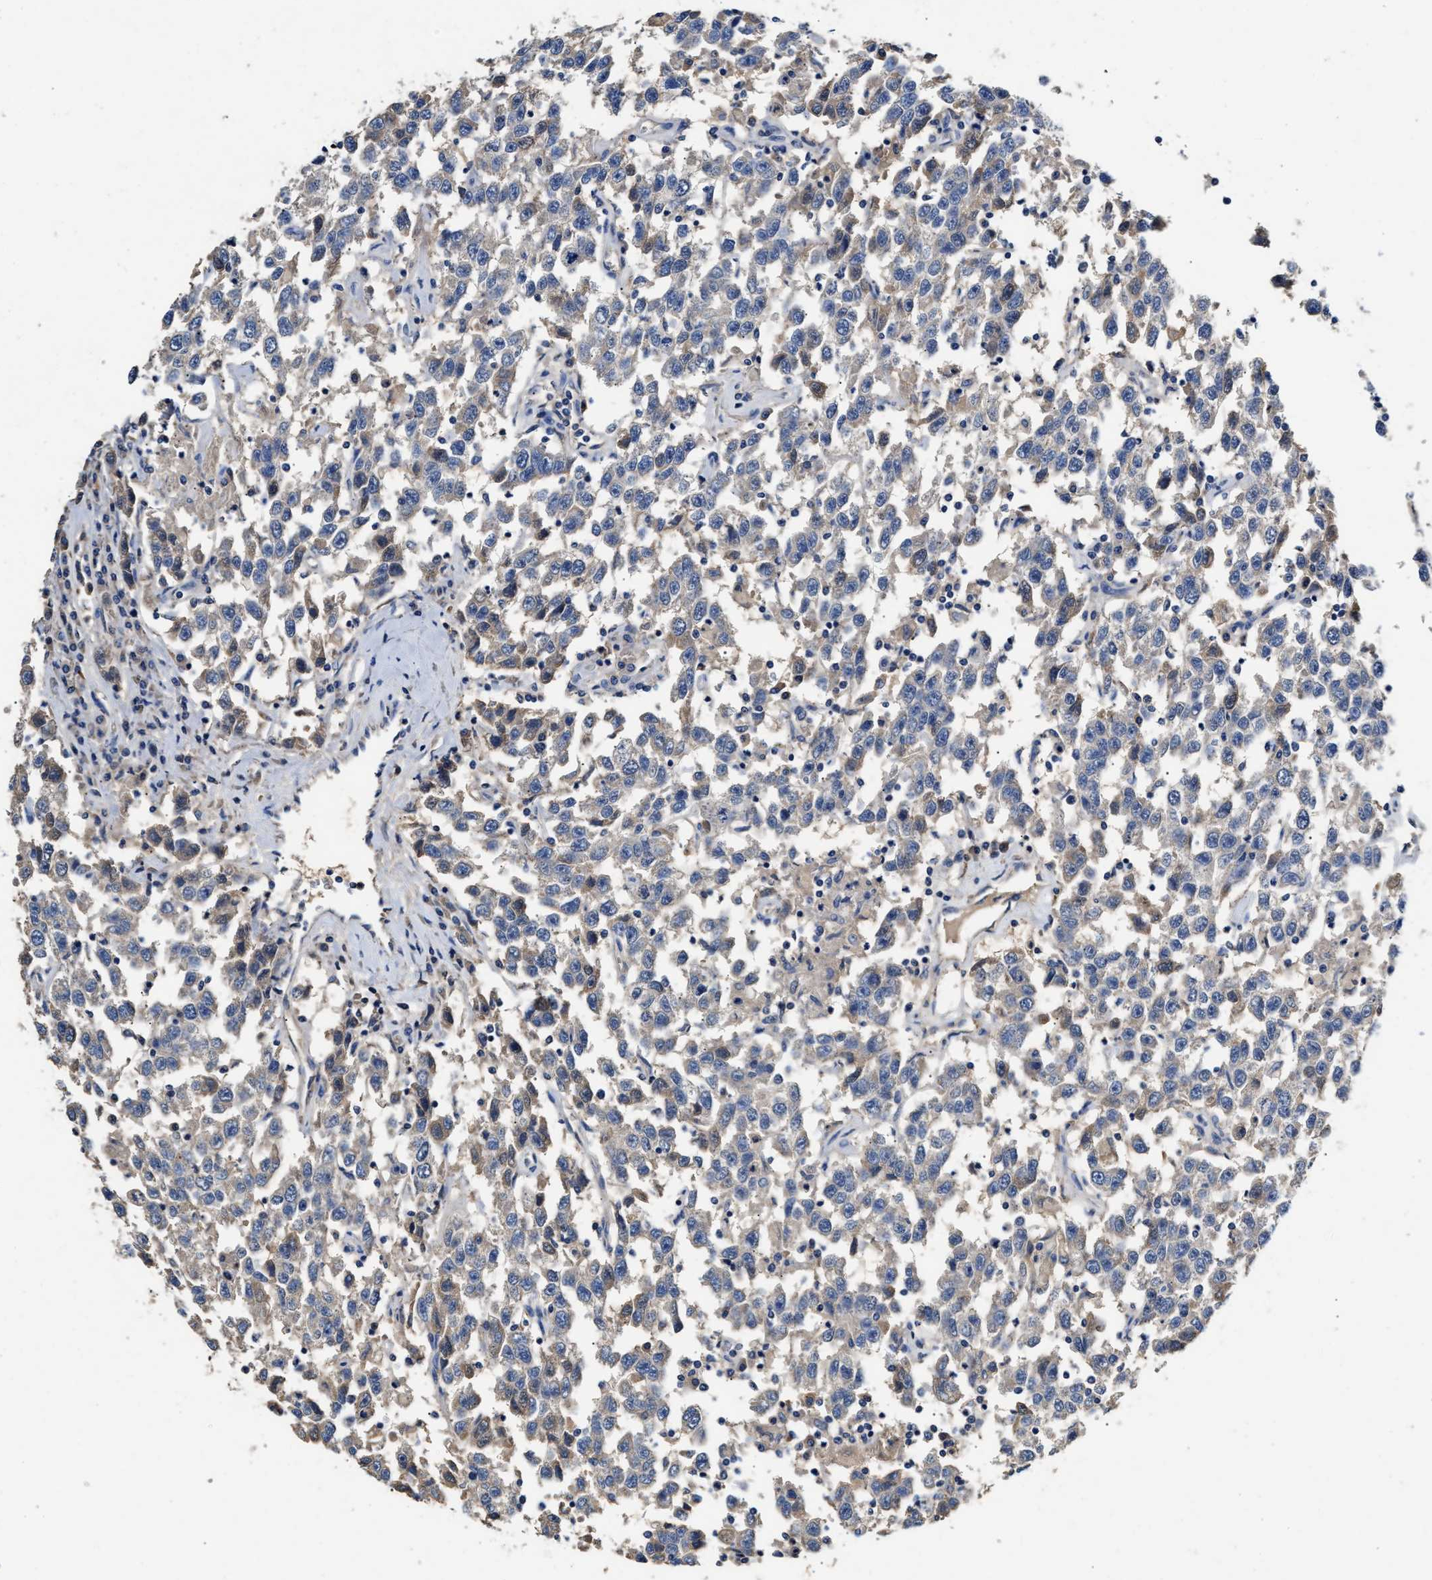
{"staining": {"intensity": "weak", "quantity": "<25%", "location": "cytoplasmic/membranous"}, "tissue": "testis cancer", "cell_type": "Tumor cells", "image_type": "cancer", "snomed": [{"axis": "morphology", "description": "Seminoma, NOS"}, {"axis": "topography", "description": "Testis"}], "caption": "Histopathology image shows no significant protein positivity in tumor cells of testis cancer (seminoma).", "gene": "SLCO2B1", "patient": {"sex": "male", "age": 41}}